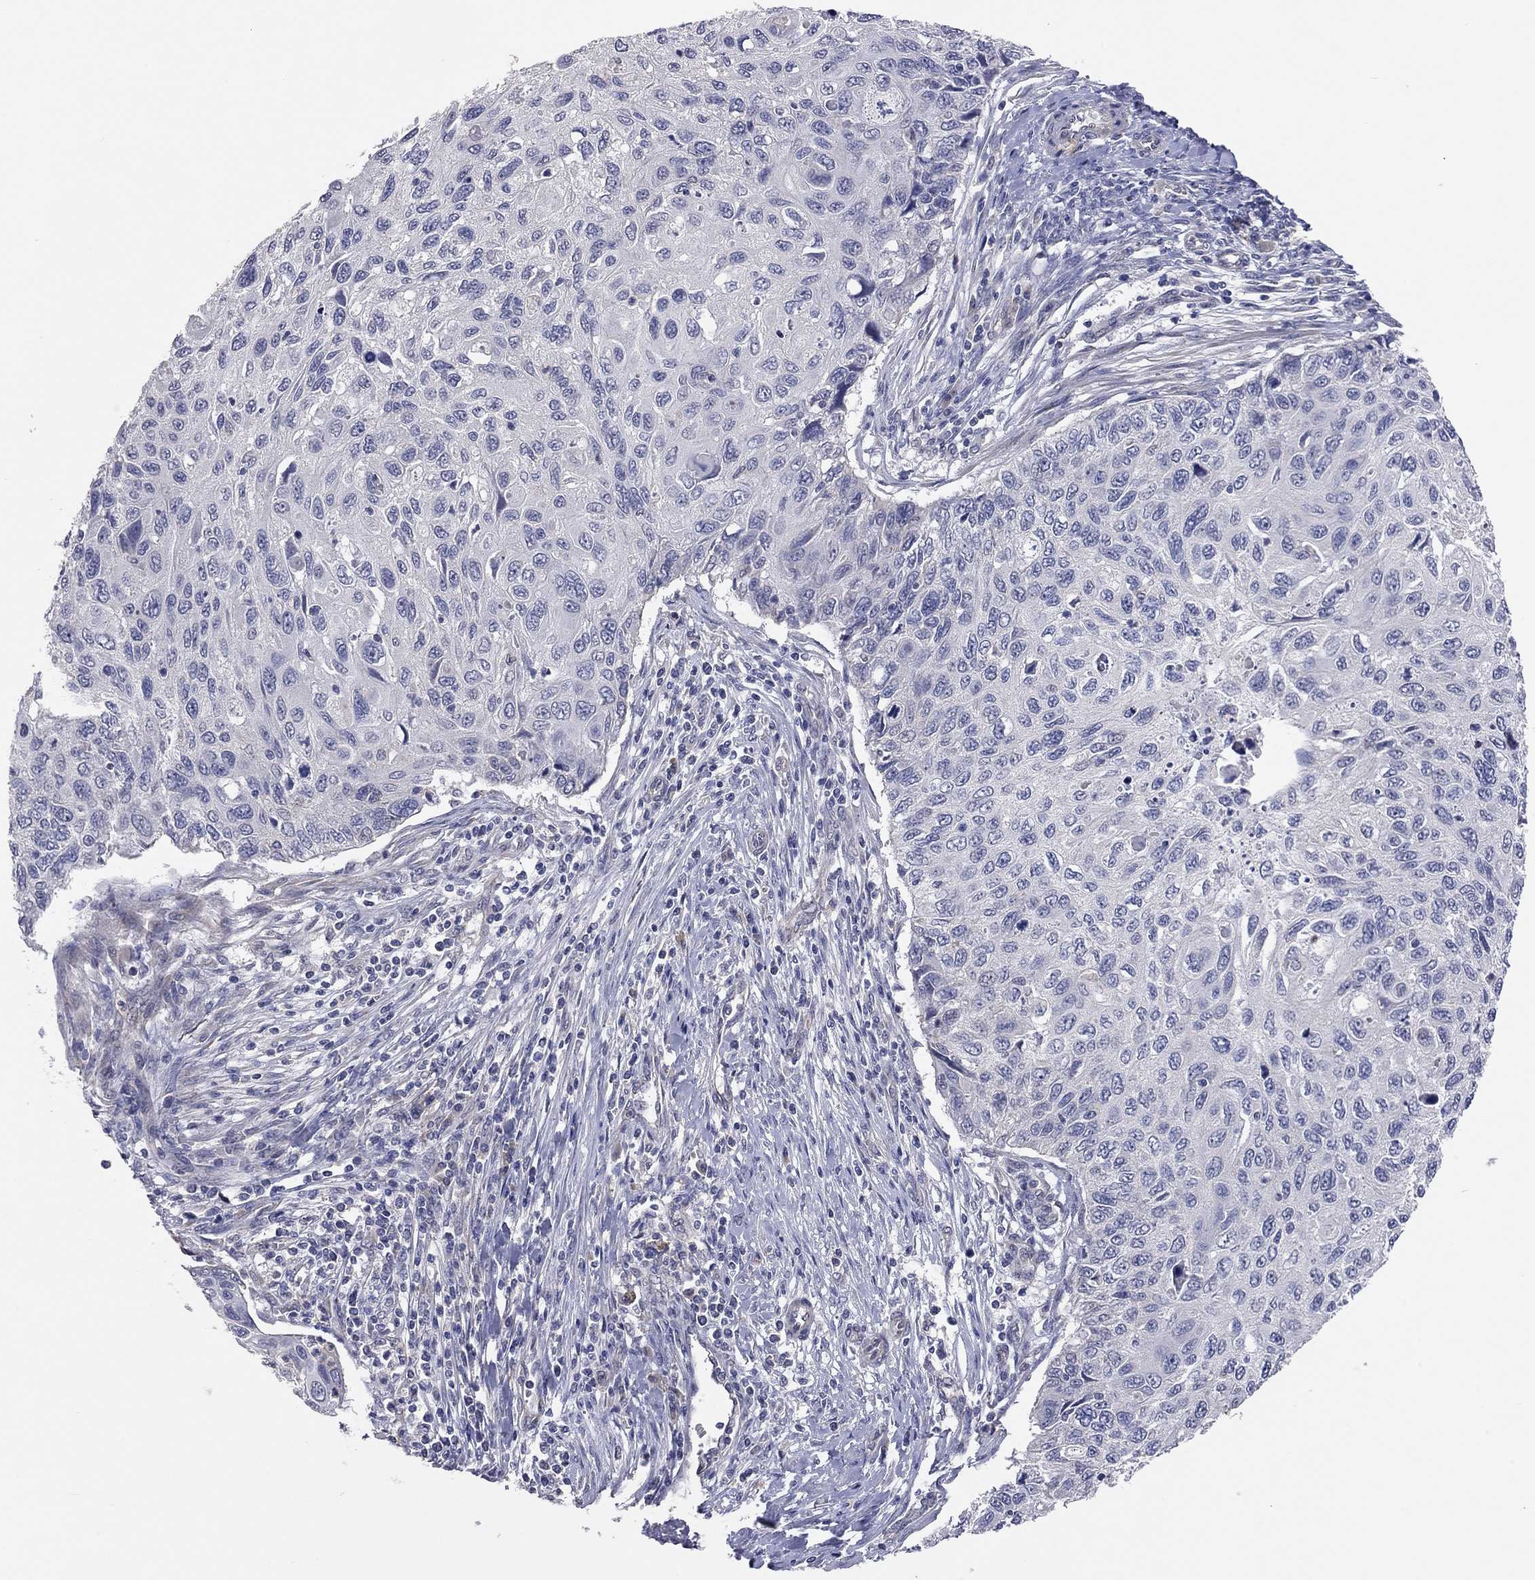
{"staining": {"intensity": "negative", "quantity": "none", "location": "none"}, "tissue": "cervical cancer", "cell_type": "Tumor cells", "image_type": "cancer", "snomed": [{"axis": "morphology", "description": "Squamous cell carcinoma, NOS"}, {"axis": "topography", "description": "Cervix"}], "caption": "Human cervical cancer (squamous cell carcinoma) stained for a protein using IHC demonstrates no staining in tumor cells.", "gene": "KCNB1", "patient": {"sex": "female", "age": 70}}